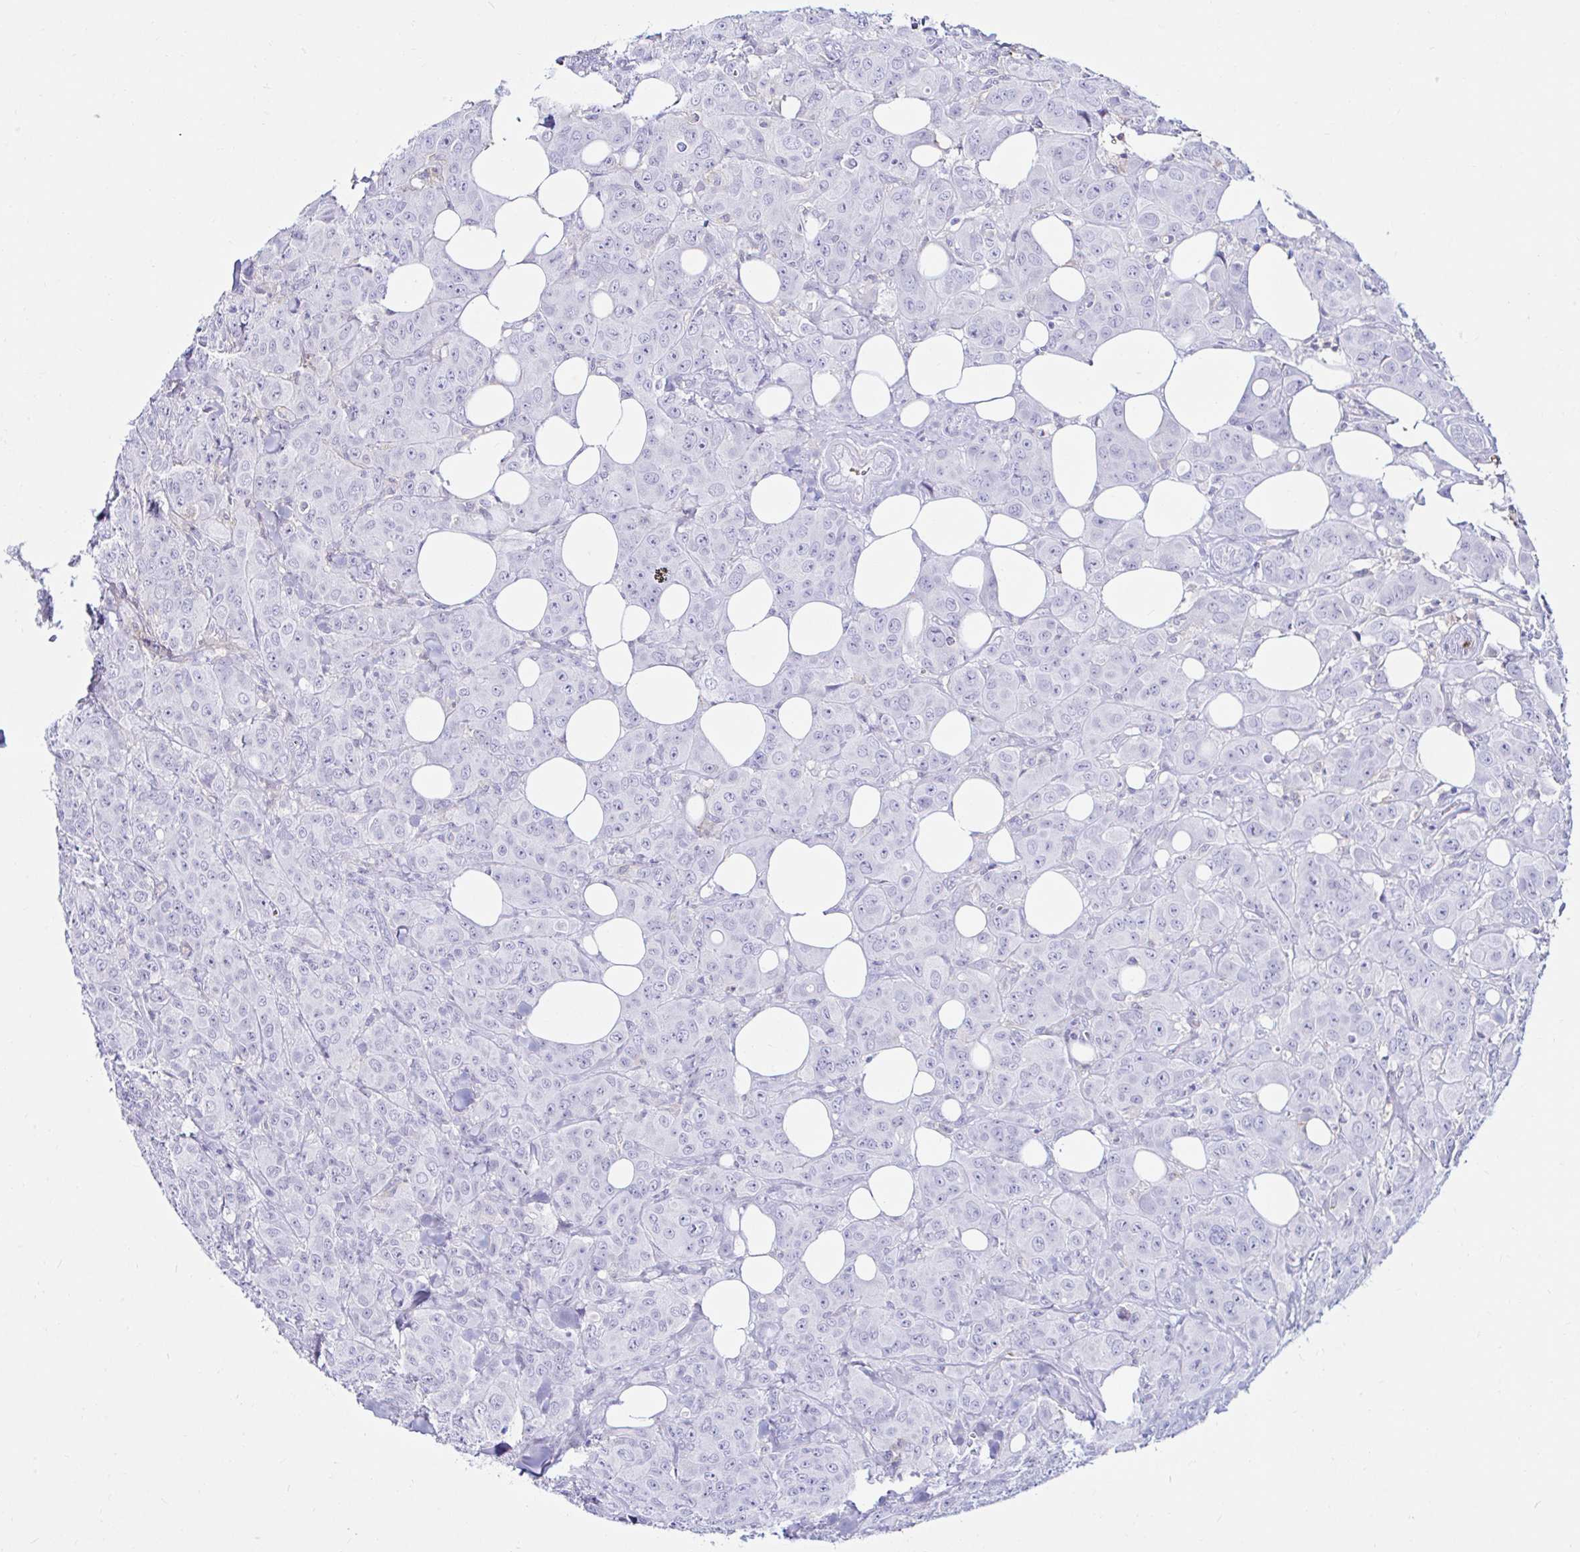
{"staining": {"intensity": "negative", "quantity": "none", "location": "none"}, "tissue": "breast cancer", "cell_type": "Tumor cells", "image_type": "cancer", "snomed": [{"axis": "morphology", "description": "Normal tissue, NOS"}, {"axis": "morphology", "description": "Duct carcinoma"}, {"axis": "topography", "description": "Breast"}], "caption": "Protein analysis of breast cancer (invasive ductal carcinoma) demonstrates no significant expression in tumor cells. (DAB (3,3'-diaminobenzidine) immunohistochemistry with hematoxylin counter stain).", "gene": "CYBB", "patient": {"sex": "female", "age": 43}}